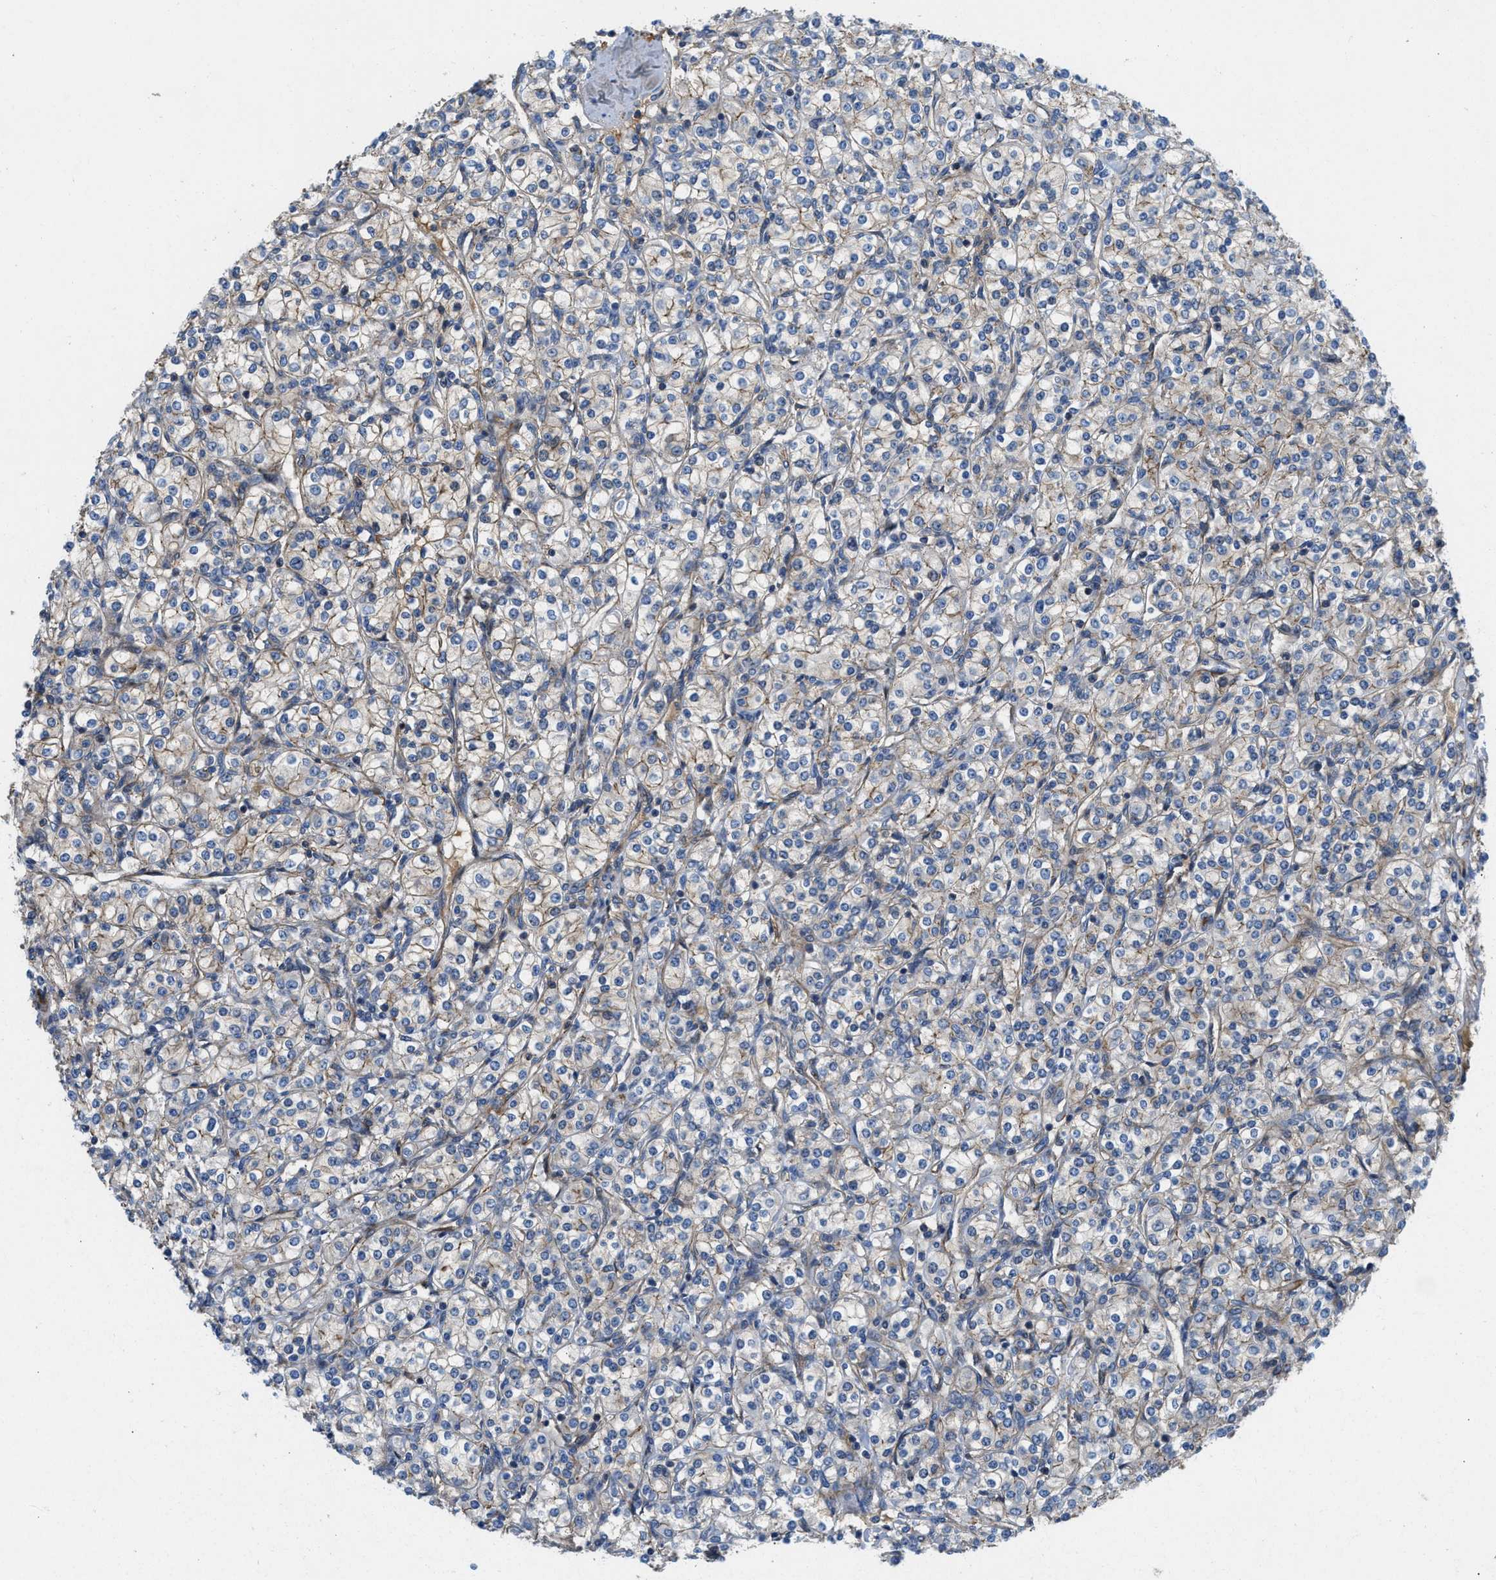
{"staining": {"intensity": "weak", "quantity": "25%-75%", "location": "cytoplasmic/membranous"}, "tissue": "renal cancer", "cell_type": "Tumor cells", "image_type": "cancer", "snomed": [{"axis": "morphology", "description": "Adenocarcinoma, NOS"}, {"axis": "topography", "description": "Kidney"}], "caption": "Tumor cells exhibit weak cytoplasmic/membranous positivity in approximately 25%-75% of cells in renal adenocarcinoma. The protein of interest is shown in brown color, while the nuclei are stained blue.", "gene": "NYNRIN", "patient": {"sex": "male", "age": 77}}